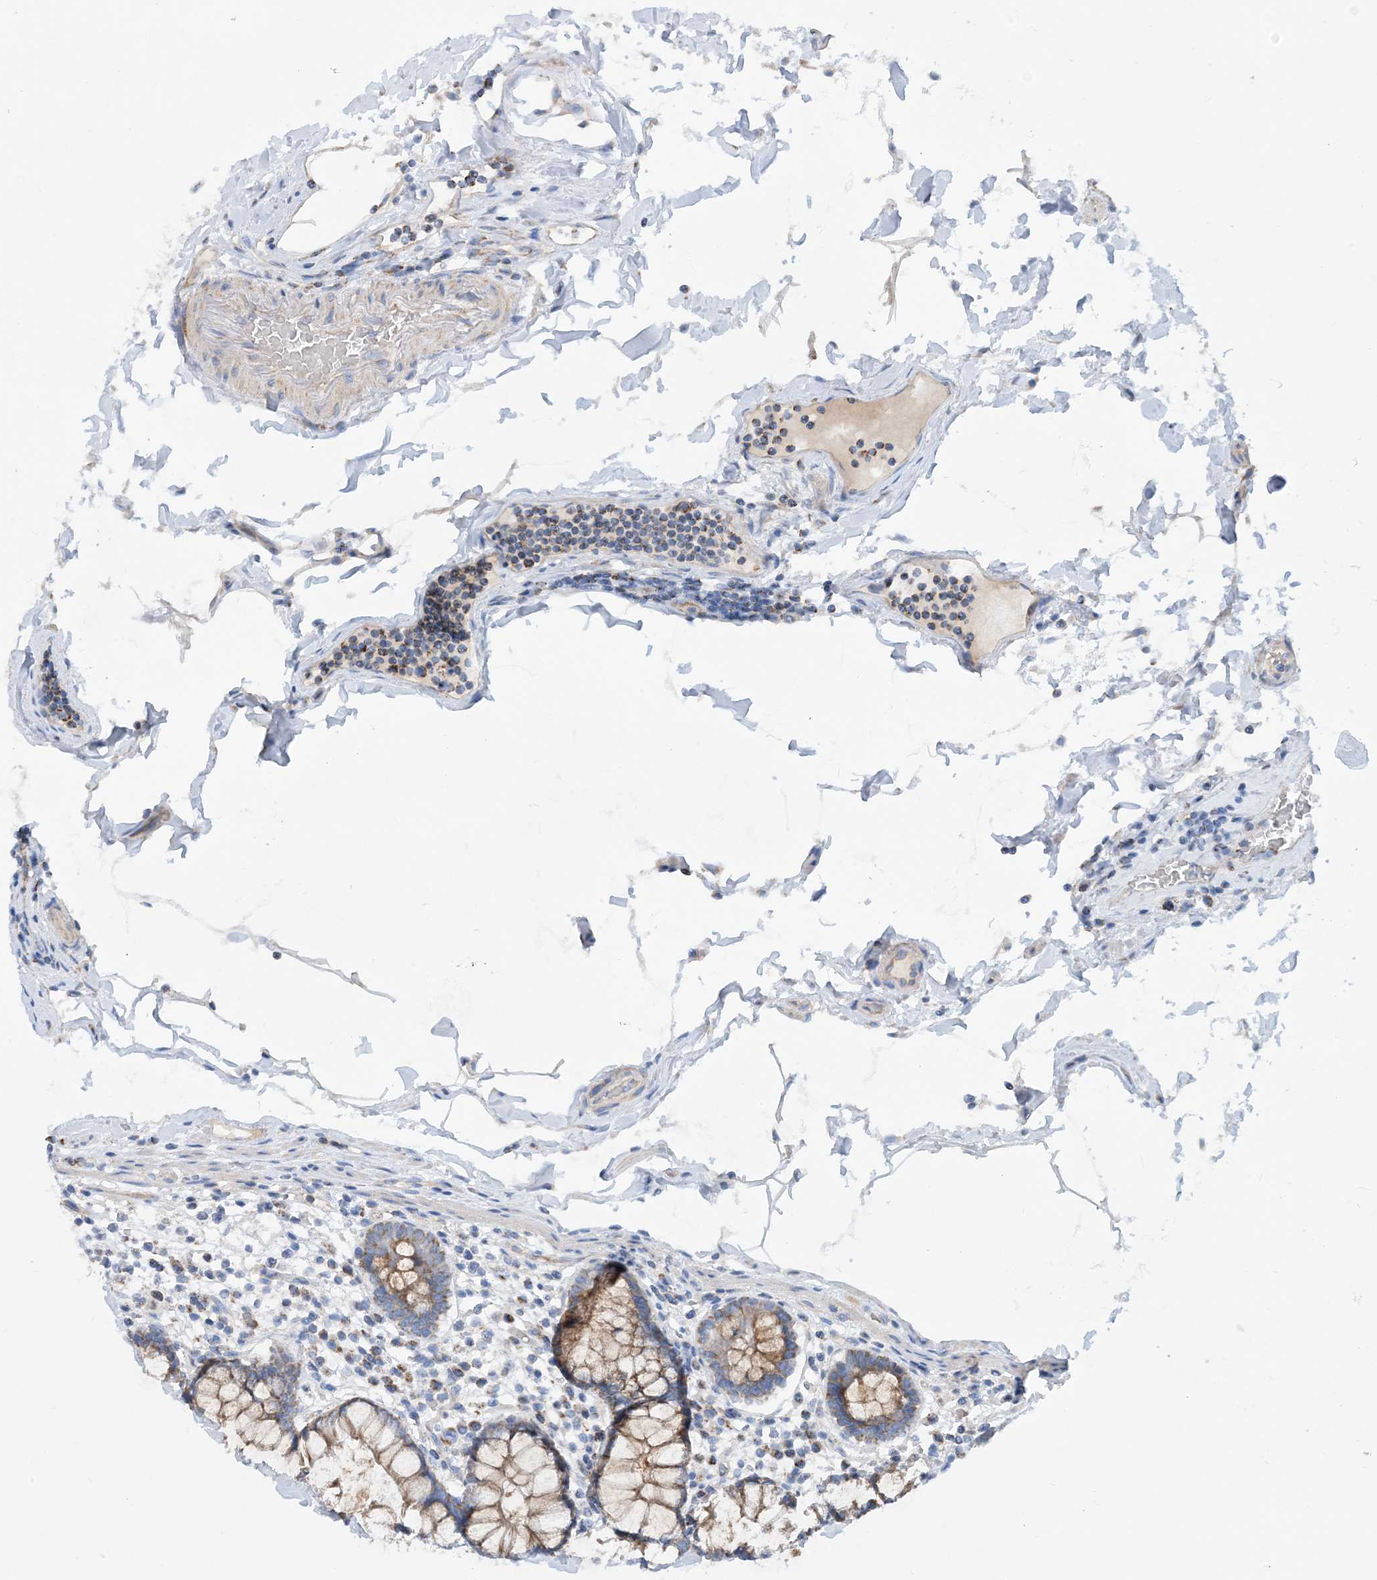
{"staining": {"intensity": "weak", "quantity": ">75%", "location": "cytoplasmic/membranous"}, "tissue": "colon", "cell_type": "Endothelial cells", "image_type": "normal", "snomed": [{"axis": "morphology", "description": "Normal tissue, NOS"}, {"axis": "topography", "description": "Colon"}], "caption": "An immunohistochemistry (IHC) micrograph of unremarkable tissue is shown. Protein staining in brown labels weak cytoplasmic/membranous positivity in colon within endothelial cells.", "gene": "PHOSPHO2", "patient": {"sex": "female", "age": 79}}